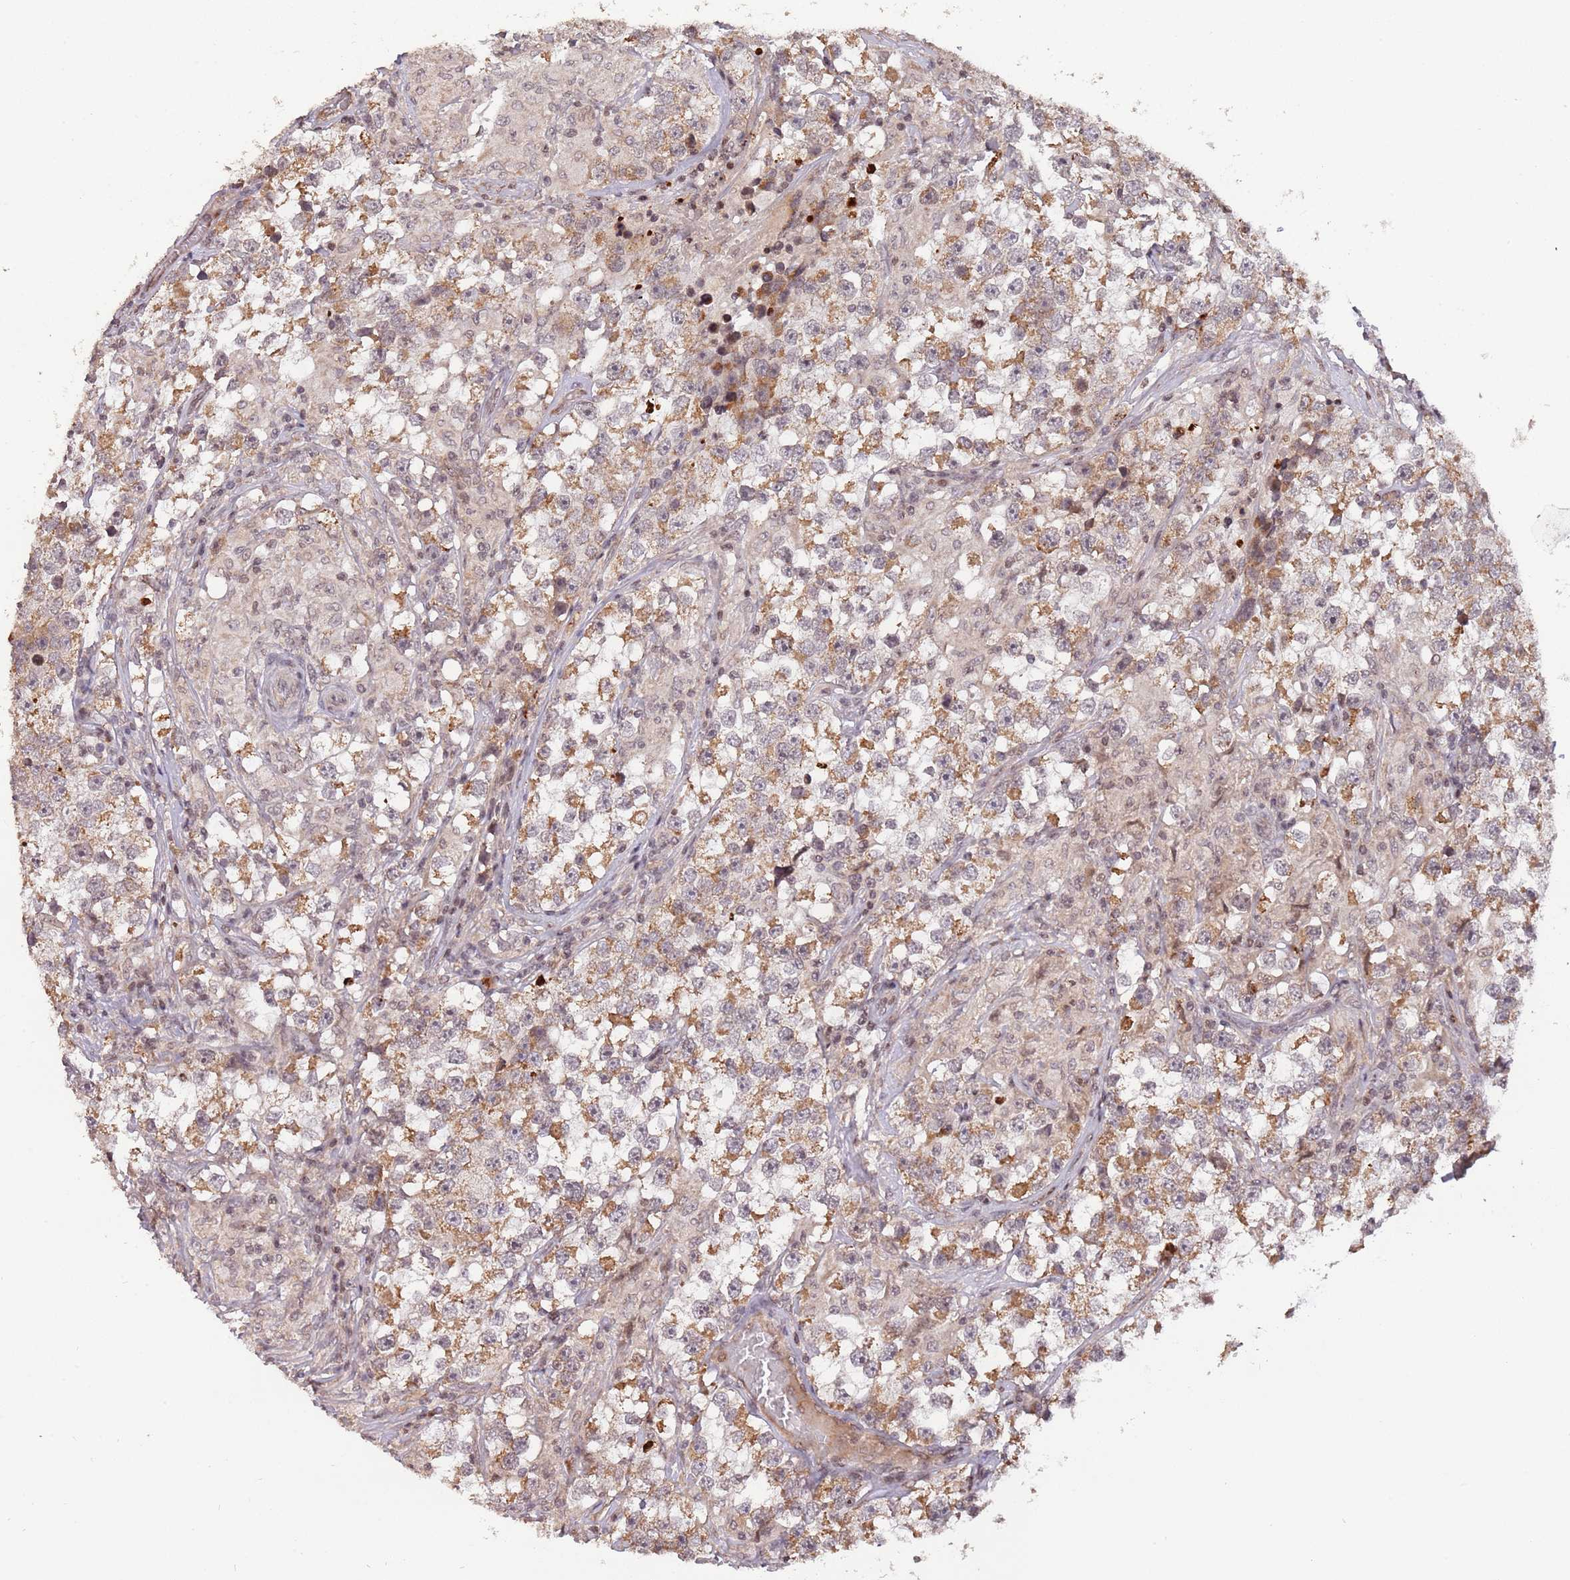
{"staining": {"intensity": "moderate", "quantity": ">75%", "location": "cytoplasmic/membranous"}, "tissue": "testis cancer", "cell_type": "Tumor cells", "image_type": "cancer", "snomed": [{"axis": "morphology", "description": "Seminoma, NOS"}, {"axis": "topography", "description": "Testis"}], "caption": "A brown stain labels moderate cytoplasmic/membranous positivity of a protein in testis seminoma tumor cells.", "gene": "SAMSN1", "patient": {"sex": "male", "age": 46}}